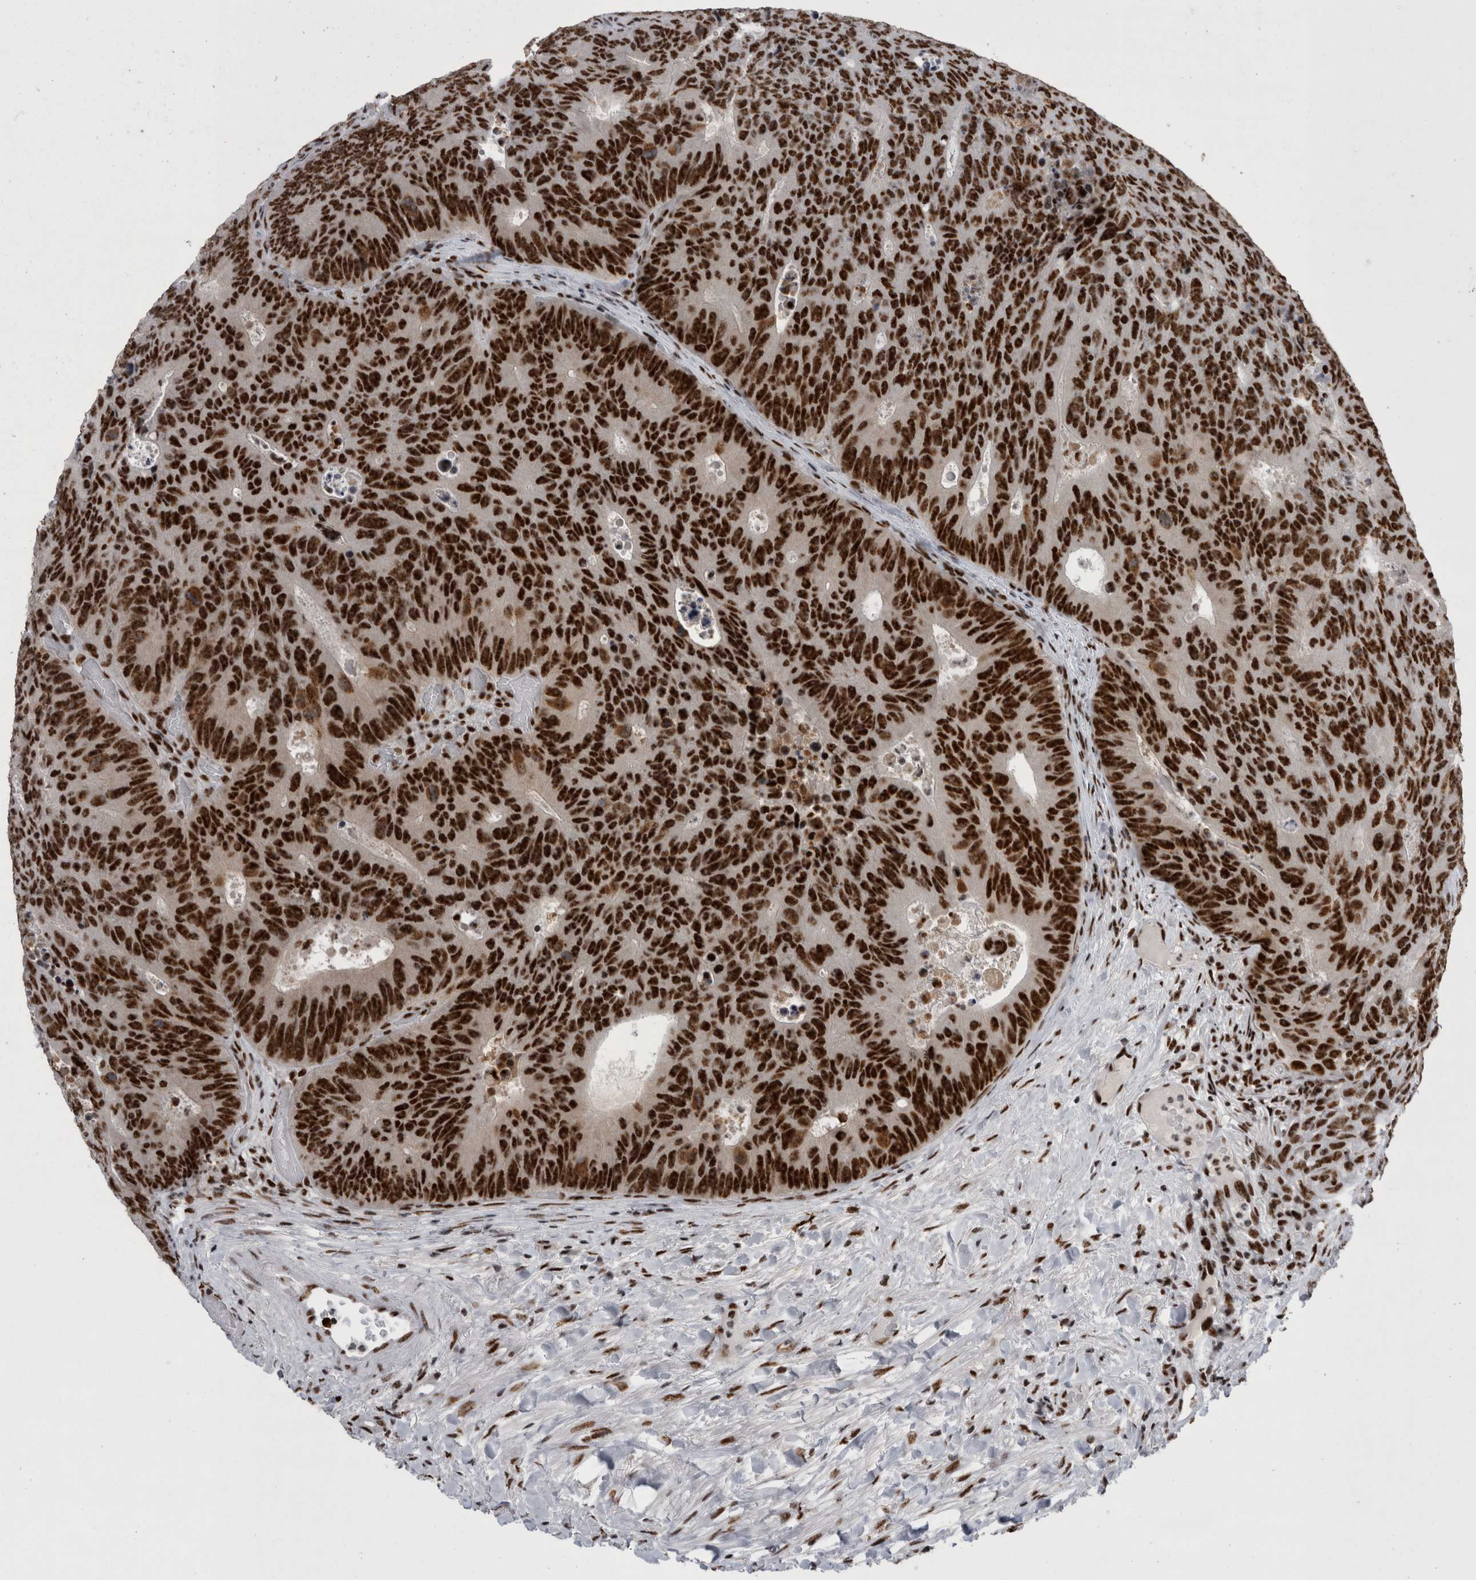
{"staining": {"intensity": "strong", "quantity": ">75%", "location": "nuclear"}, "tissue": "colorectal cancer", "cell_type": "Tumor cells", "image_type": "cancer", "snomed": [{"axis": "morphology", "description": "Adenocarcinoma, NOS"}, {"axis": "topography", "description": "Colon"}], "caption": "High-power microscopy captured an IHC histopathology image of adenocarcinoma (colorectal), revealing strong nuclear positivity in about >75% of tumor cells.", "gene": "SNRNP40", "patient": {"sex": "male", "age": 87}}